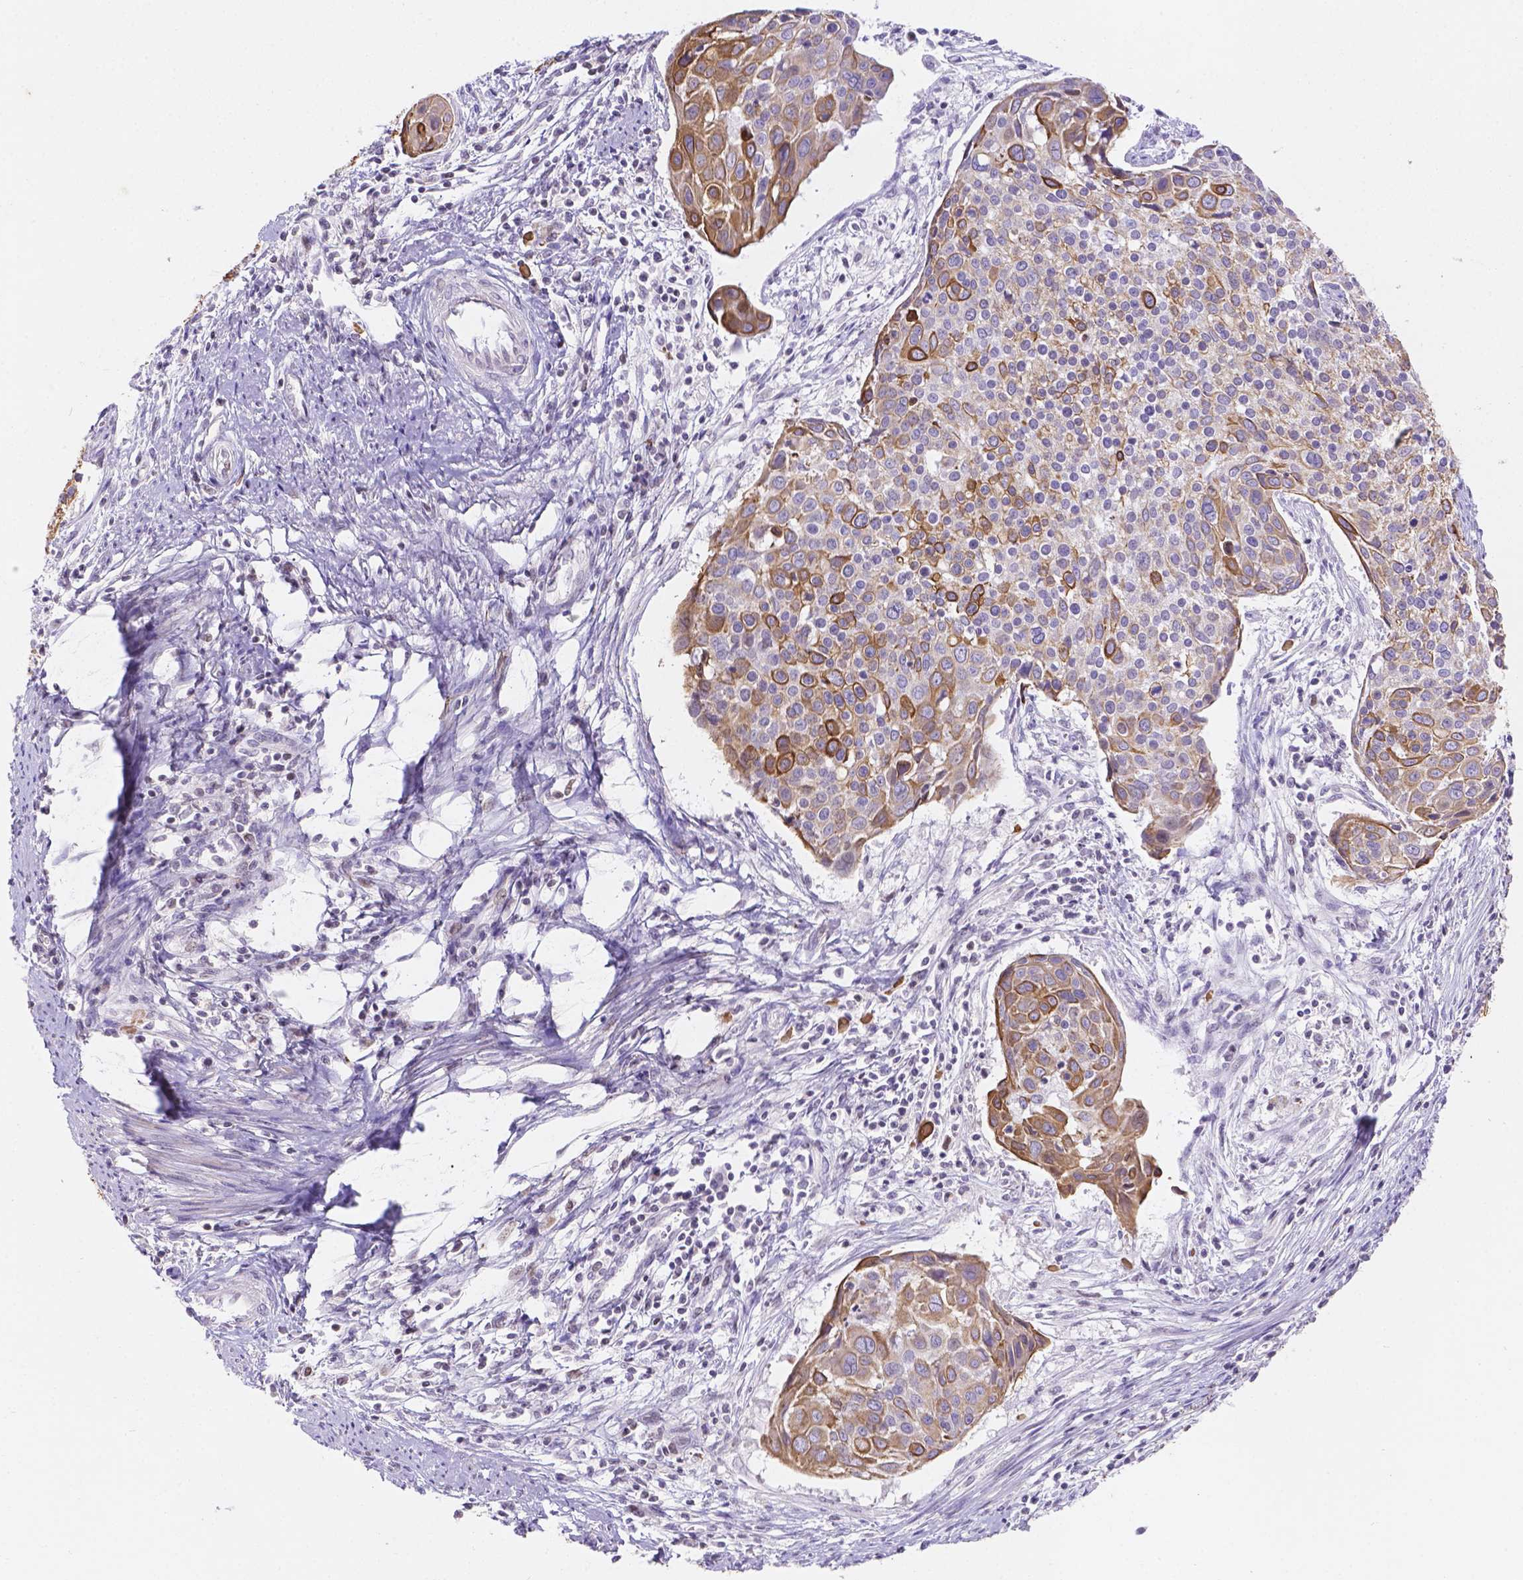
{"staining": {"intensity": "moderate", "quantity": "<25%", "location": "cytoplasmic/membranous"}, "tissue": "cervical cancer", "cell_type": "Tumor cells", "image_type": "cancer", "snomed": [{"axis": "morphology", "description": "Squamous cell carcinoma, NOS"}, {"axis": "topography", "description": "Cervix"}], "caption": "Squamous cell carcinoma (cervical) stained for a protein (brown) shows moderate cytoplasmic/membranous positive positivity in about <25% of tumor cells.", "gene": "DMWD", "patient": {"sex": "female", "age": 39}}